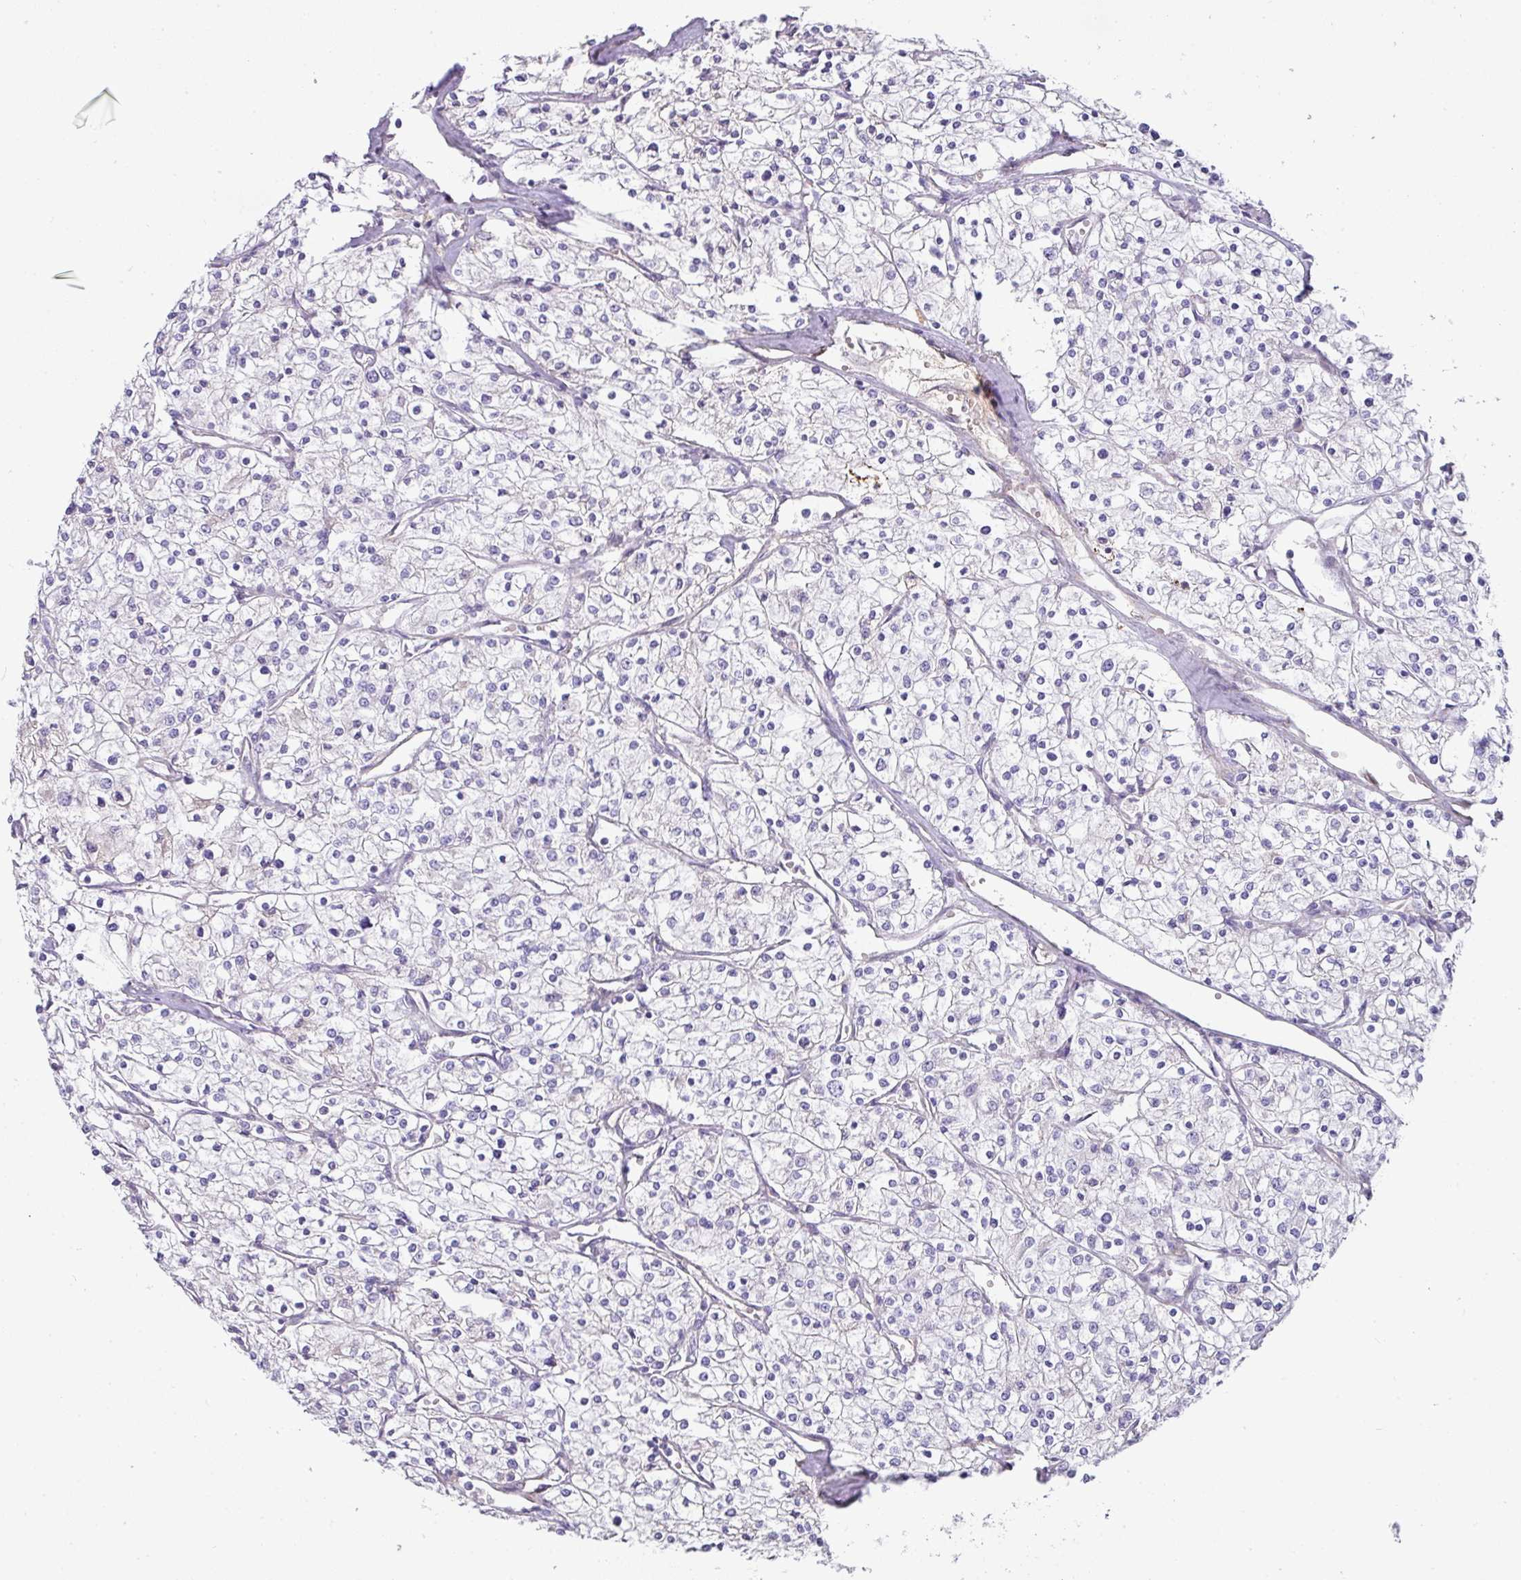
{"staining": {"intensity": "negative", "quantity": "none", "location": "none"}, "tissue": "renal cancer", "cell_type": "Tumor cells", "image_type": "cancer", "snomed": [{"axis": "morphology", "description": "Adenocarcinoma, NOS"}, {"axis": "topography", "description": "Kidney"}], "caption": "Tumor cells are negative for protein expression in human renal cancer (adenocarcinoma).", "gene": "FGF17", "patient": {"sex": "male", "age": 80}}